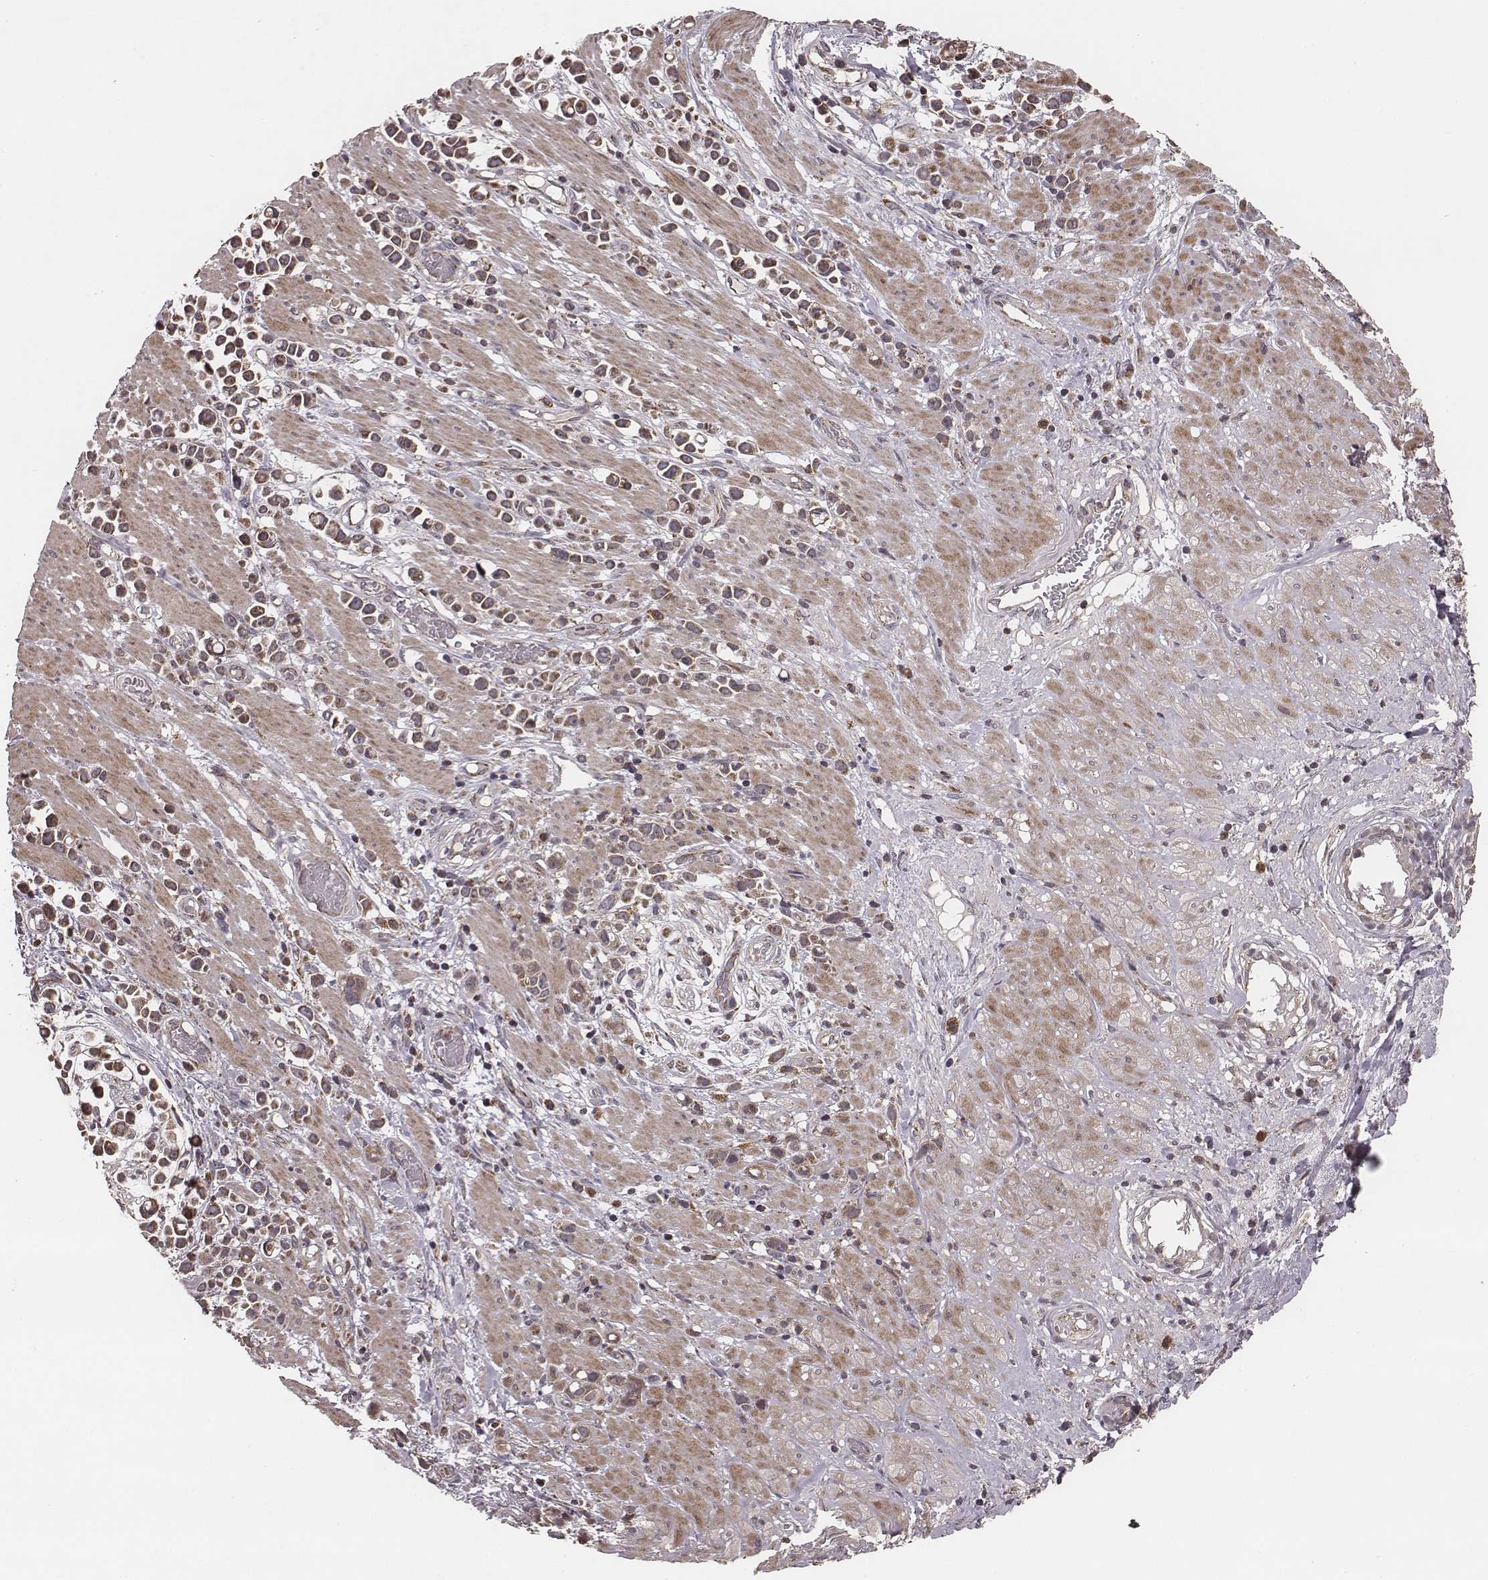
{"staining": {"intensity": "moderate", "quantity": ">75%", "location": "cytoplasmic/membranous"}, "tissue": "stomach cancer", "cell_type": "Tumor cells", "image_type": "cancer", "snomed": [{"axis": "morphology", "description": "Adenocarcinoma, NOS"}, {"axis": "topography", "description": "Stomach"}], "caption": "Protein analysis of stomach cancer (adenocarcinoma) tissue demonstrates moderate cytoplasmic/membranous staining in about >75% of tumor cells. (Brightfield microscopy of DAB IHC at high magnification).", "gene": "ZDHHC21", "patient": {"sex": "male", "age": 82}}